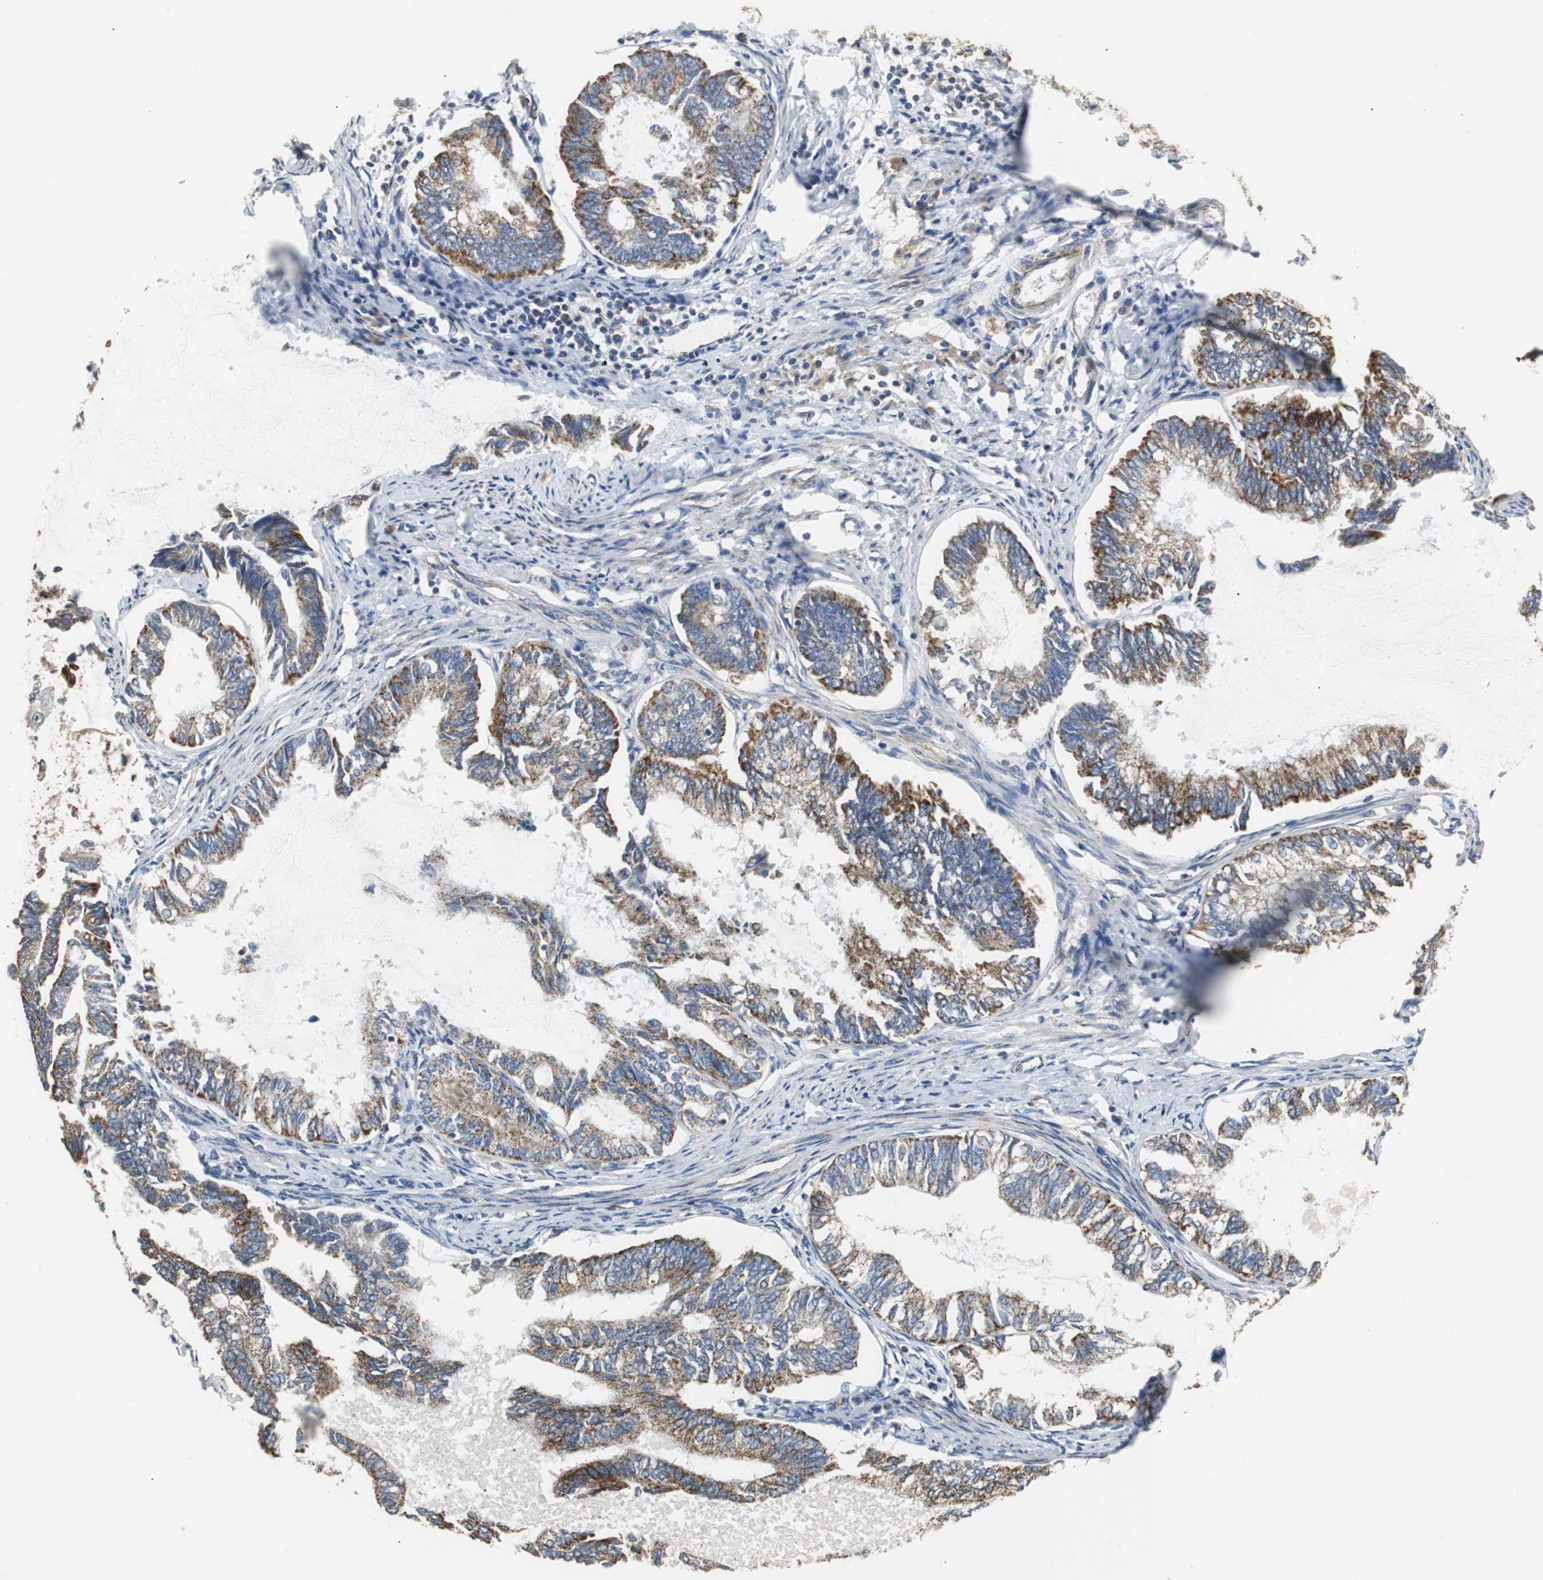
{"staining": {"intensity": "strong", "quantity": ">75%", "location": "cytoplasmic/membranous"}, "tissue": "endometrial cancer", "cell_type": "Tumor cells", "image_type": "cancer", "snomed": [{"axis": "morphology", "description": "Adenocarcinoma, NOS"}, {"axis": "topography", "description": "Endometrium"}], "caption": "Endometrial cancer (adenocarcinoma) stained with DAB immunohistochemistry displays high levels of strong cytoplasmic/membranous expression in approximately >75% of tumor cells. (IHC, brightfield microscopy, high magnification).", "gene": "HMGCL", "patient": {"sex": "female", "age": 86}}